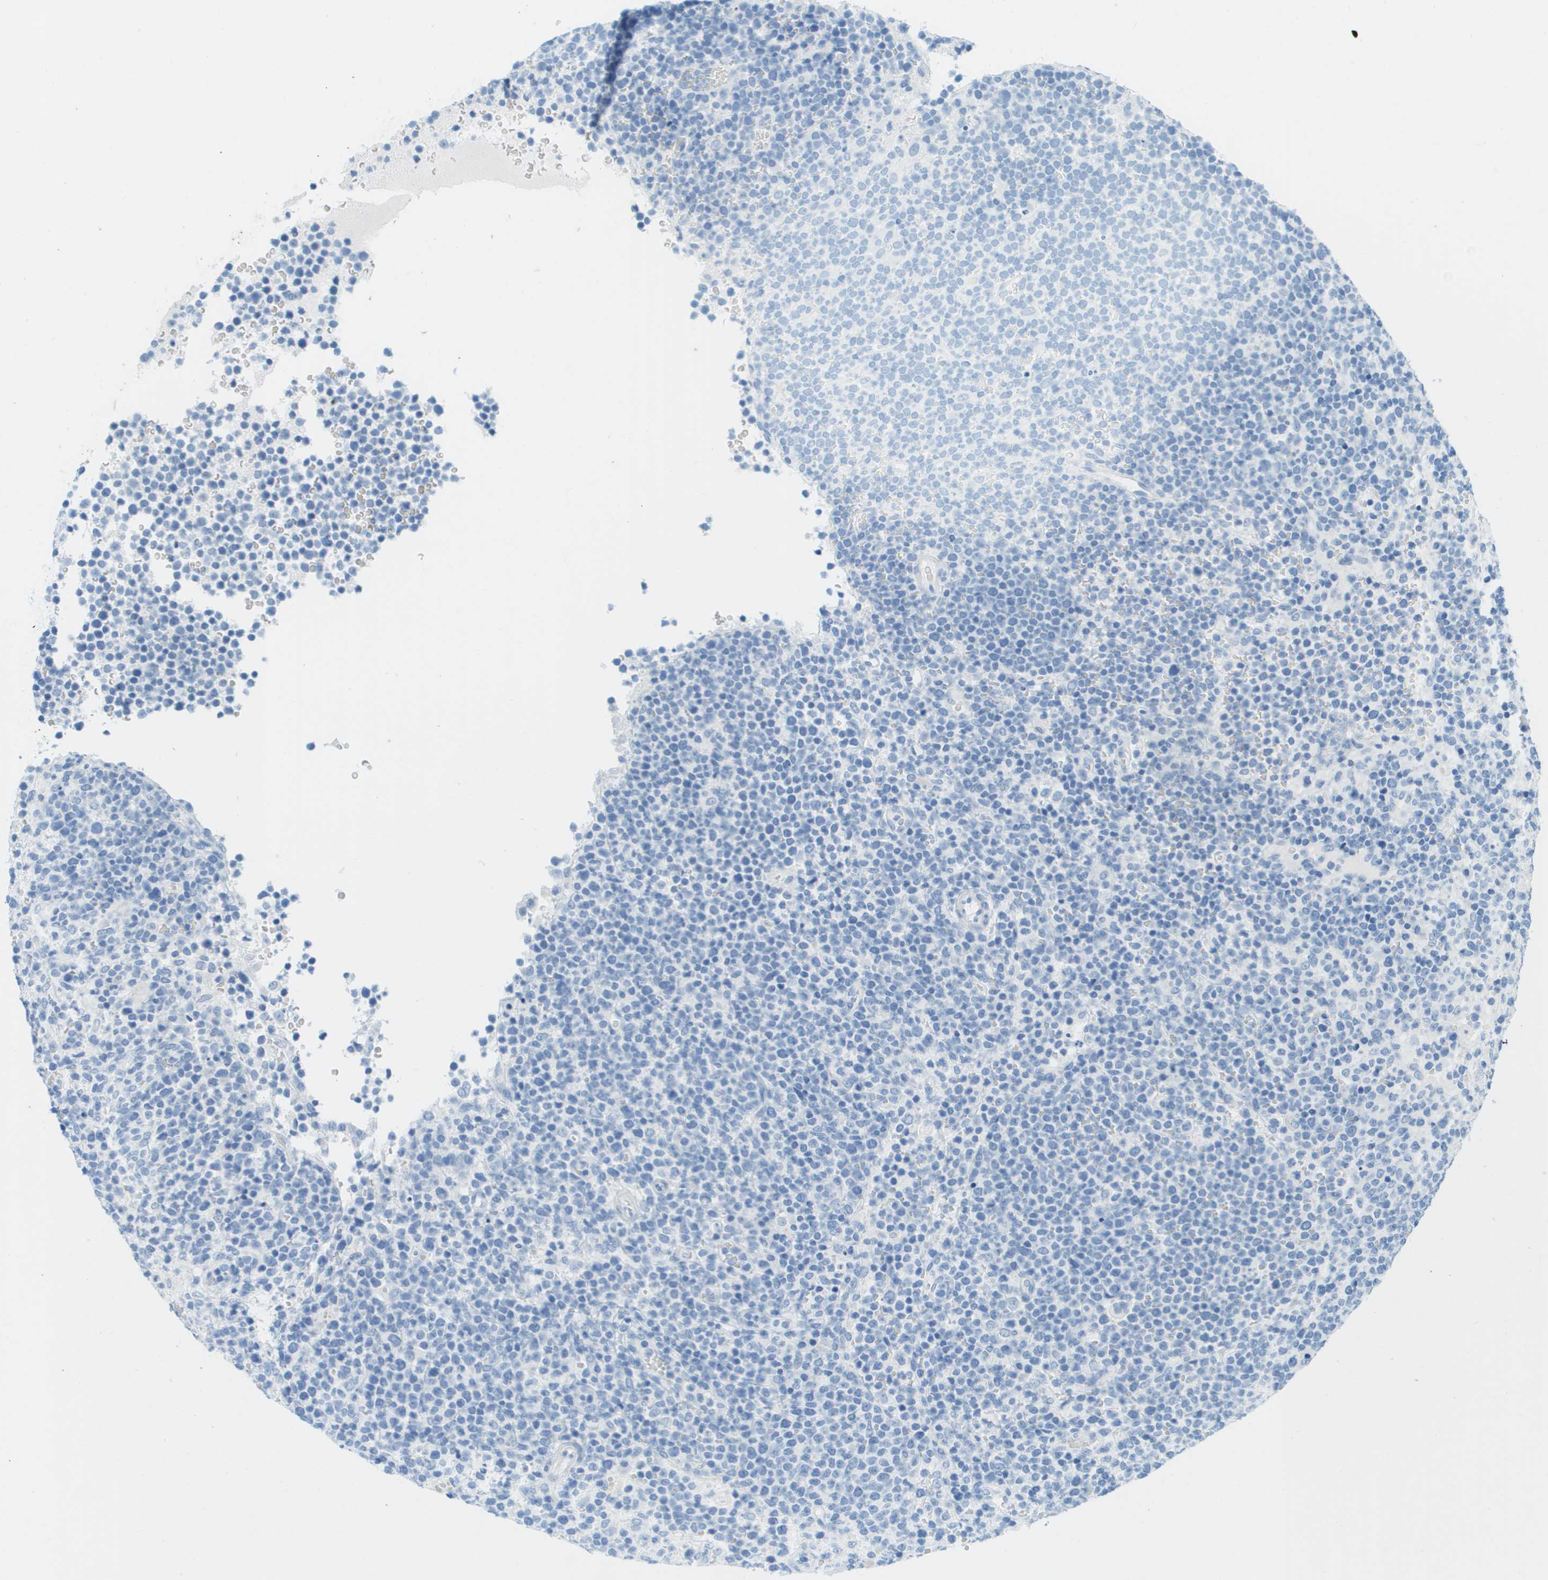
{"staining": {"intensity": "negative", "quantity": "none", "location": "none"}, "tissue": "lymphoma", "cell_type": "Tumor cells", "image_type": "cancer", "snomed": [{"axis": "morphology", "description": "Malignant lymphoma, non-Hodgkin's type, High grade"}, {"axis": "topography", "description": "Lymph node"}], "caption": "Immunohistochemistry photomicrograph of human lymphoma stained for a protein (brown), which shows no positivity in tumor cells.", "gene": "CDHR2", "patient": {"sex": "male", "age": 61}}